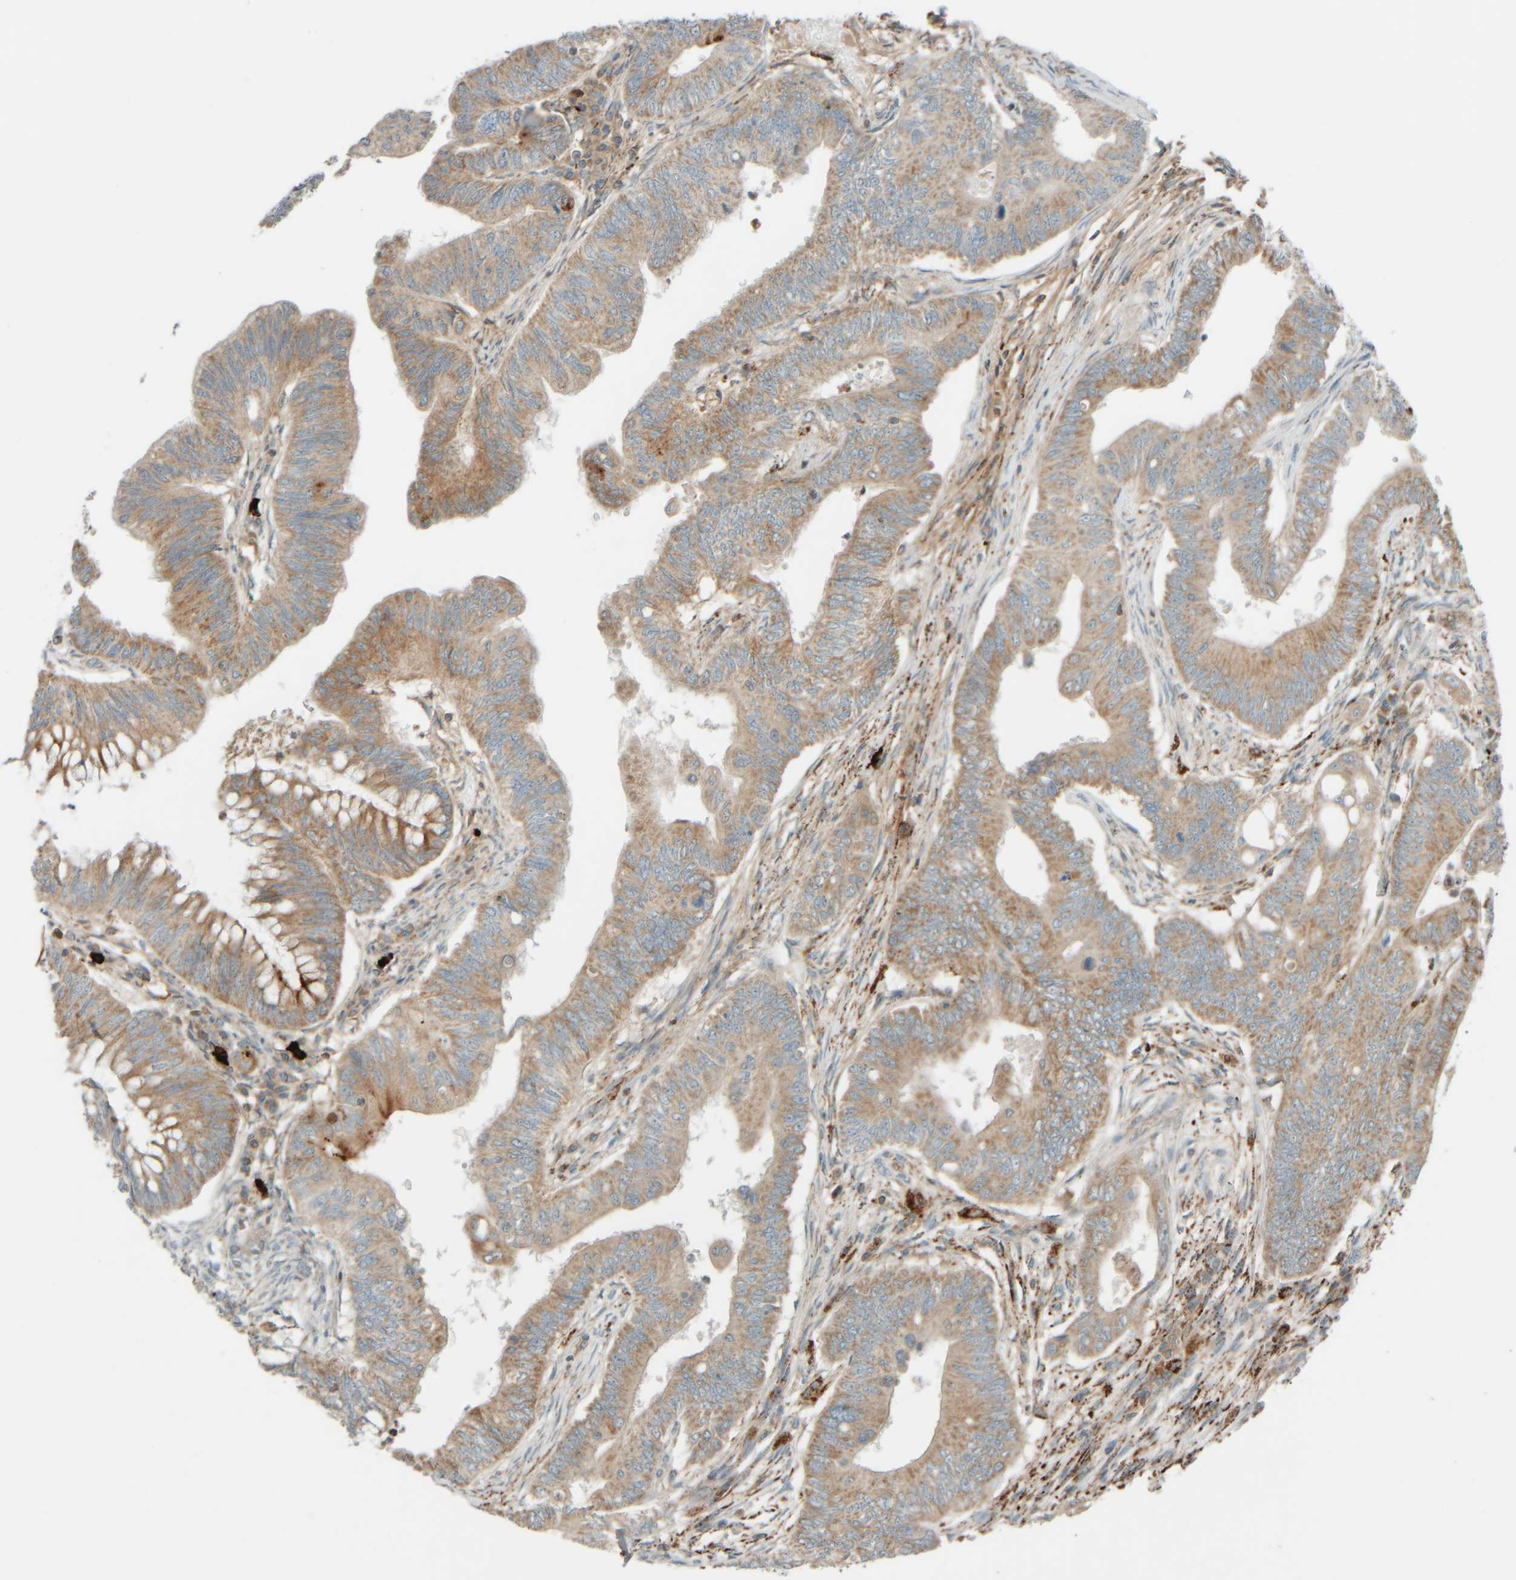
{"staining": {"intensity": "moderate", "quantity": ">75%", "location": "cytoplasmic/membranous"}, "tissue": "colorectal cancer", "cell_type": "Tumor cells", "image_type": "cancer", "snomed": [{"axis": "morphology", "description": "Adenoma, NOS"}, {"axis": "morphology", "description": "Adenocarcinoma, NOS"}, {"axis": "topography", "description": "Colon"}], "caption": "Colorectal adenoma was stained to show a protein in brown. There is medium levels of moderate cytoplasmic/membranous positivity in about >75% of tumor cells. Nuclei are stained in blue.", "gene": "SPAG5", "patient": {"sex": "male", "age": 79}}